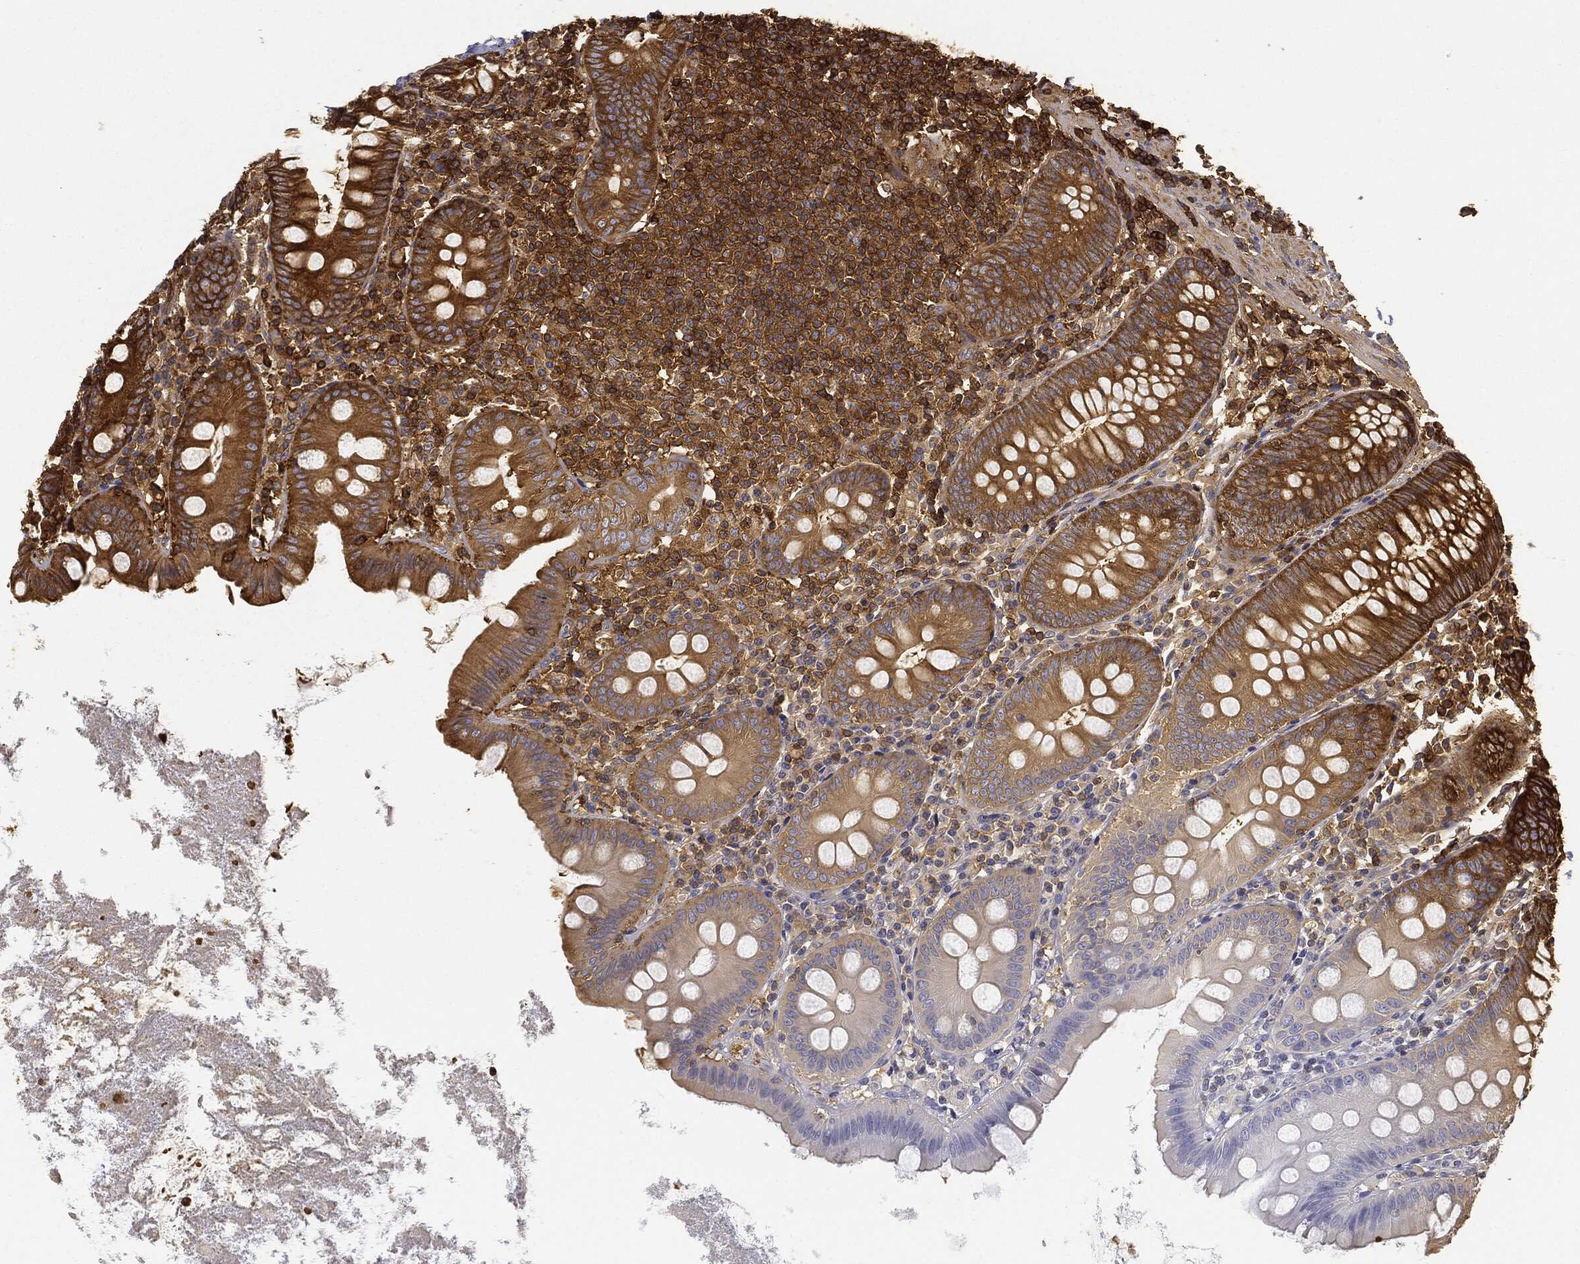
{"staining": {"intensity": "strong", "quantity": ">75%", "location": "cytoplasmic/membranous"}, "tissue": "appendix", "cell_type": "Glandular cells", "image_type": "normal", "snomed": [{"axis": "morphology", "description": "Normal tissue, NOS"}, {"axis": "topography", "description": "Appendix"}], "caption": "IHC histopathology image of unremarkable appendix stained for a protein (brown), which reveals high levels of strong cytoplasmic/membranous positivity in approximately >75% of glandular cells.", "gene": "WDR1", "patient": {"sex": "female", "age": 82}}